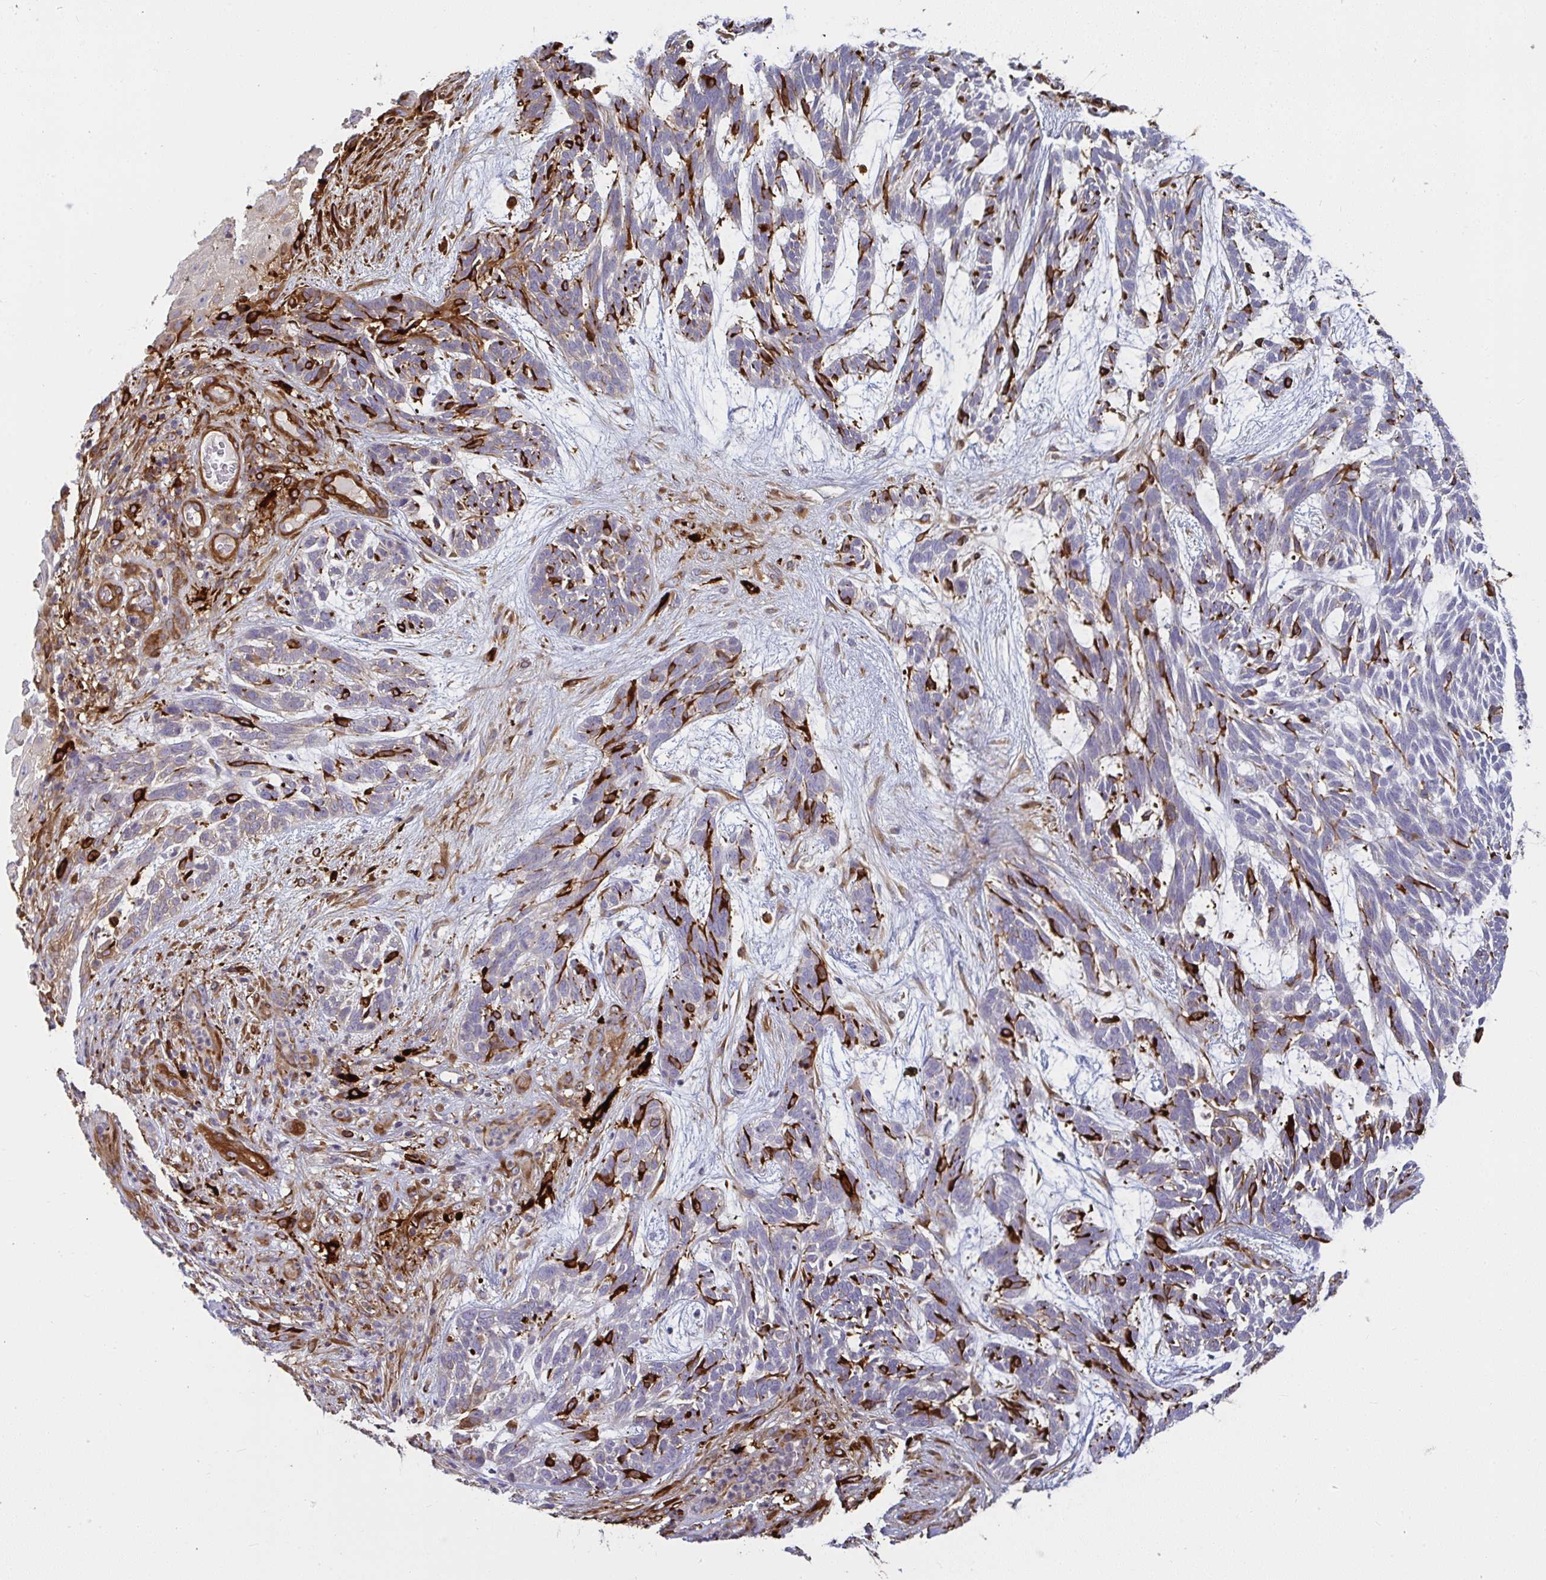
{"staining": {"intensity": "strong", "quantity": "<25%", "location": "cytoplasmic/membranous"}, "tissue": "skin cancer", "cell_type": "Tumor cells", "image_type": "cancer", "snomed": [{"axis": "morphology", "description": "Basal cell carcinoma"}, {"axis": "topography", "description": "Skin"}, {"axis": "topography", "description": "Skin, foot"}], "caption": "Protein analysis of skin basal cell carcinoma tissue displays strong cytoplasmic/membranous positivity in approximately <25% of tumor cells.", "gene": "IFIT3", "patient": {"sex": "female", "age": 77}}